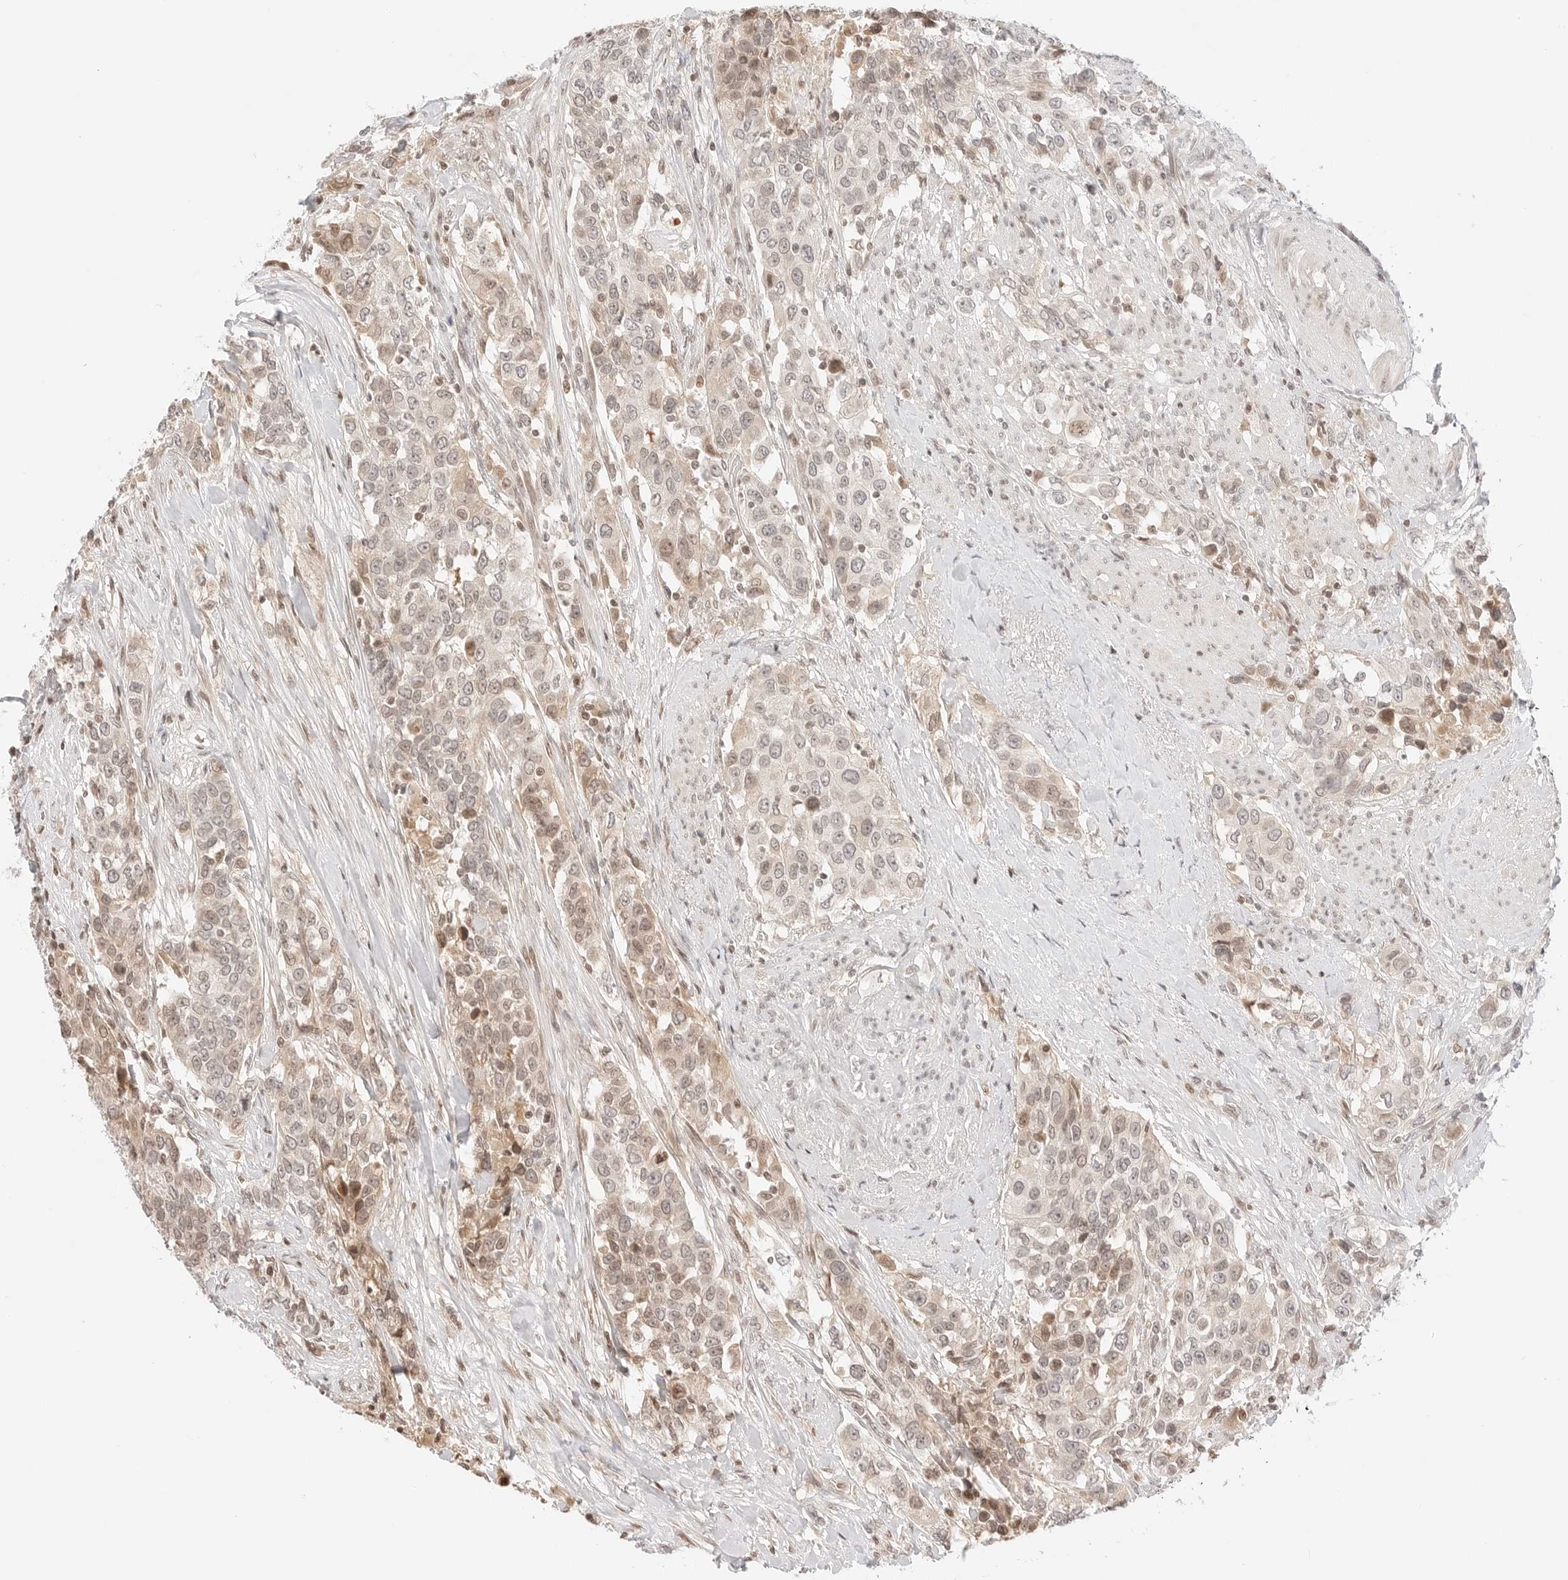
{"staining": {"intensity": "weak", "quantity": "25%-75%", "location": "cytoplasmic/membranous,nuclear"}, "tissue": "urothelial cancer", "cell_type": "Tumor cells", "image_type": "cancer", "snomed": [{"axis": "morphology", "description": "Urothelial carcinoma, High grade"}, {"axis": "topography", "description": "Urinary bladder"}], "caption": "This photomicrograph exhibits urothelial cancer stained with immunohistochemistry to label a protein in brown. The cytoplasmic/membranous and nuclear of tumor cells show weak positivity for the protein. Nuclei are counter-stained blue.", "gene": "RPS6KL1", "patient": {"sex": "female", "age": 80}}